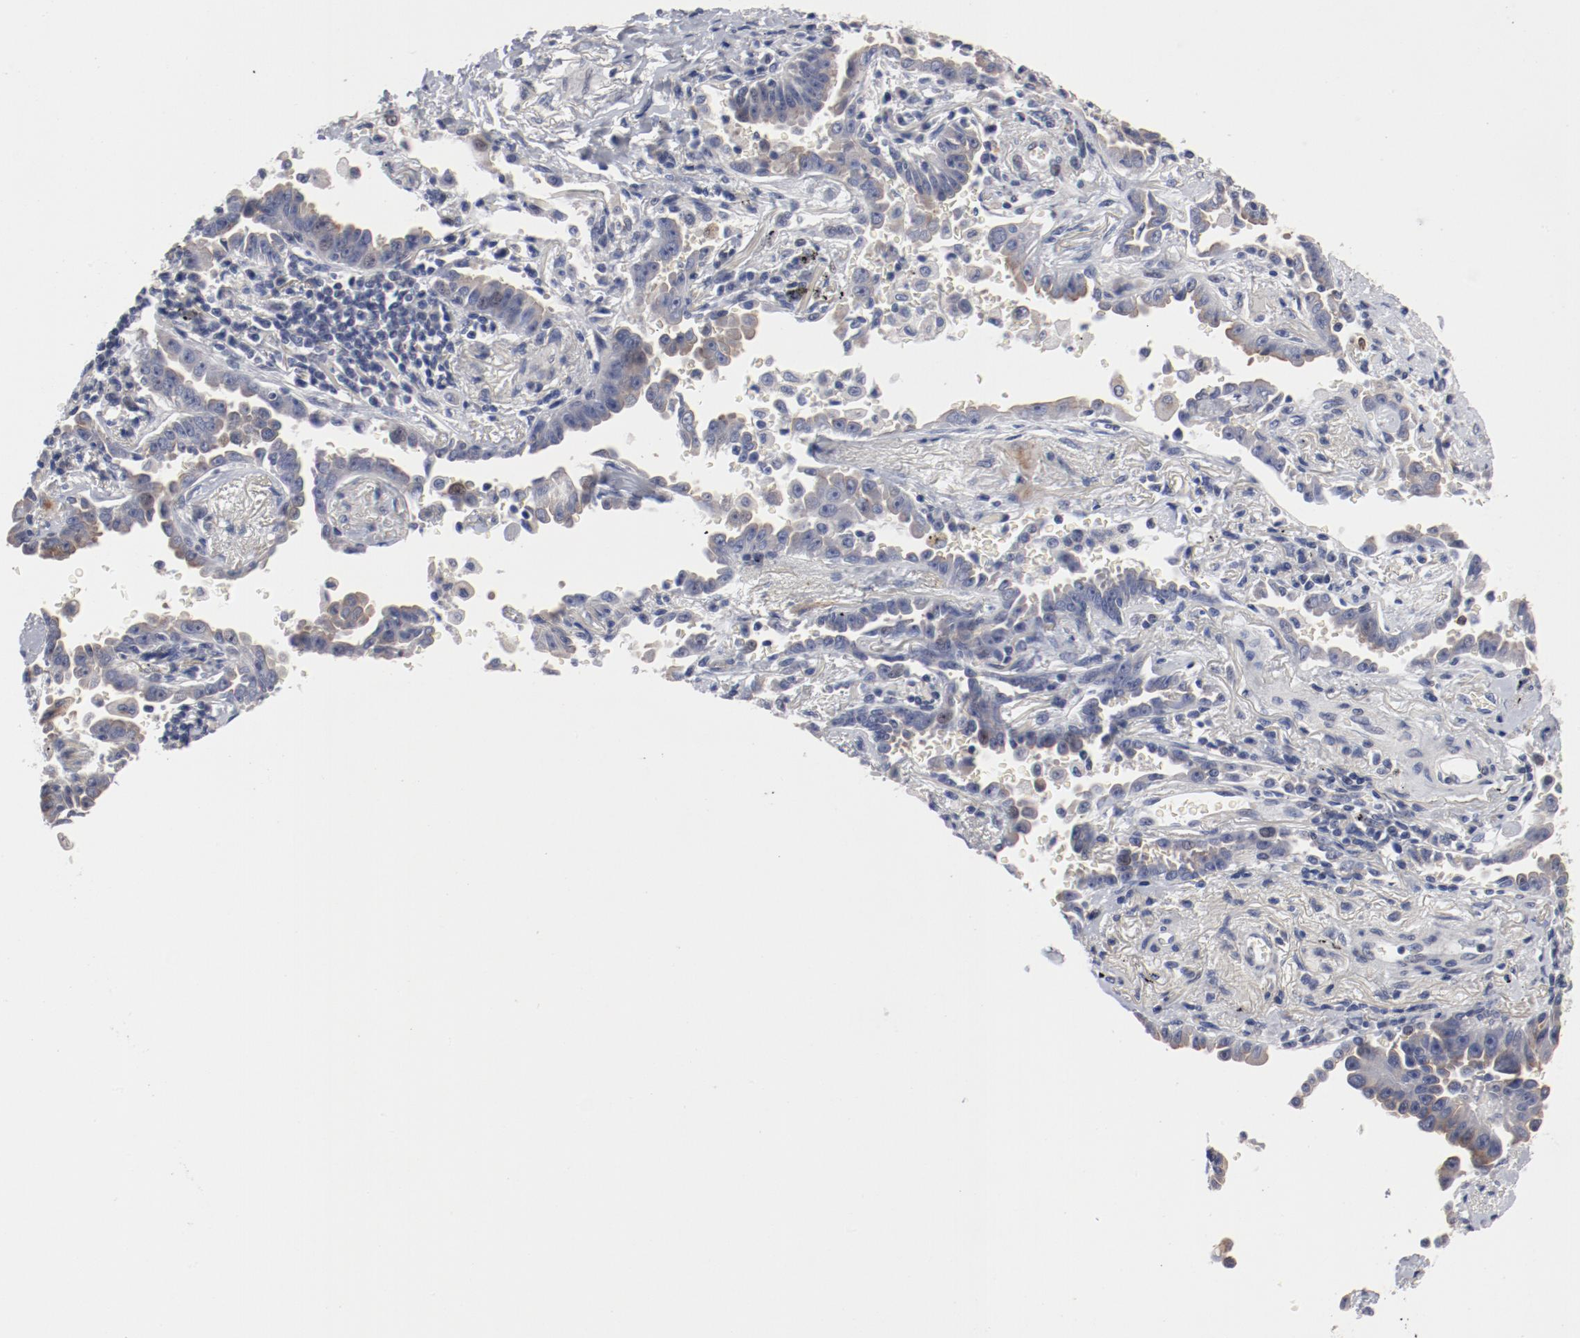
{"staining": {"intensity": "moderate", "quantity": "25%-75%", "location": "cytoplasmic/membranous"}, "tissue": "lung cancer", "cell_type": "Tumor cells", "image_type": "cancer", "snomed": [{"axis": "morphology", "description": "Adenocarcinoma, NOS"}, {"axis": "topography", "description": "Lung"}], "caption": "Approximately 25%-75% of tumor cells in lung cancer (adenocarcinoma) exhibit moderate cytoplasmic/membranous protein expression as visualized by brown immunohistochemical staining.", "gene": "GPR143", "patient": {"sex": "female", "age": 64}}